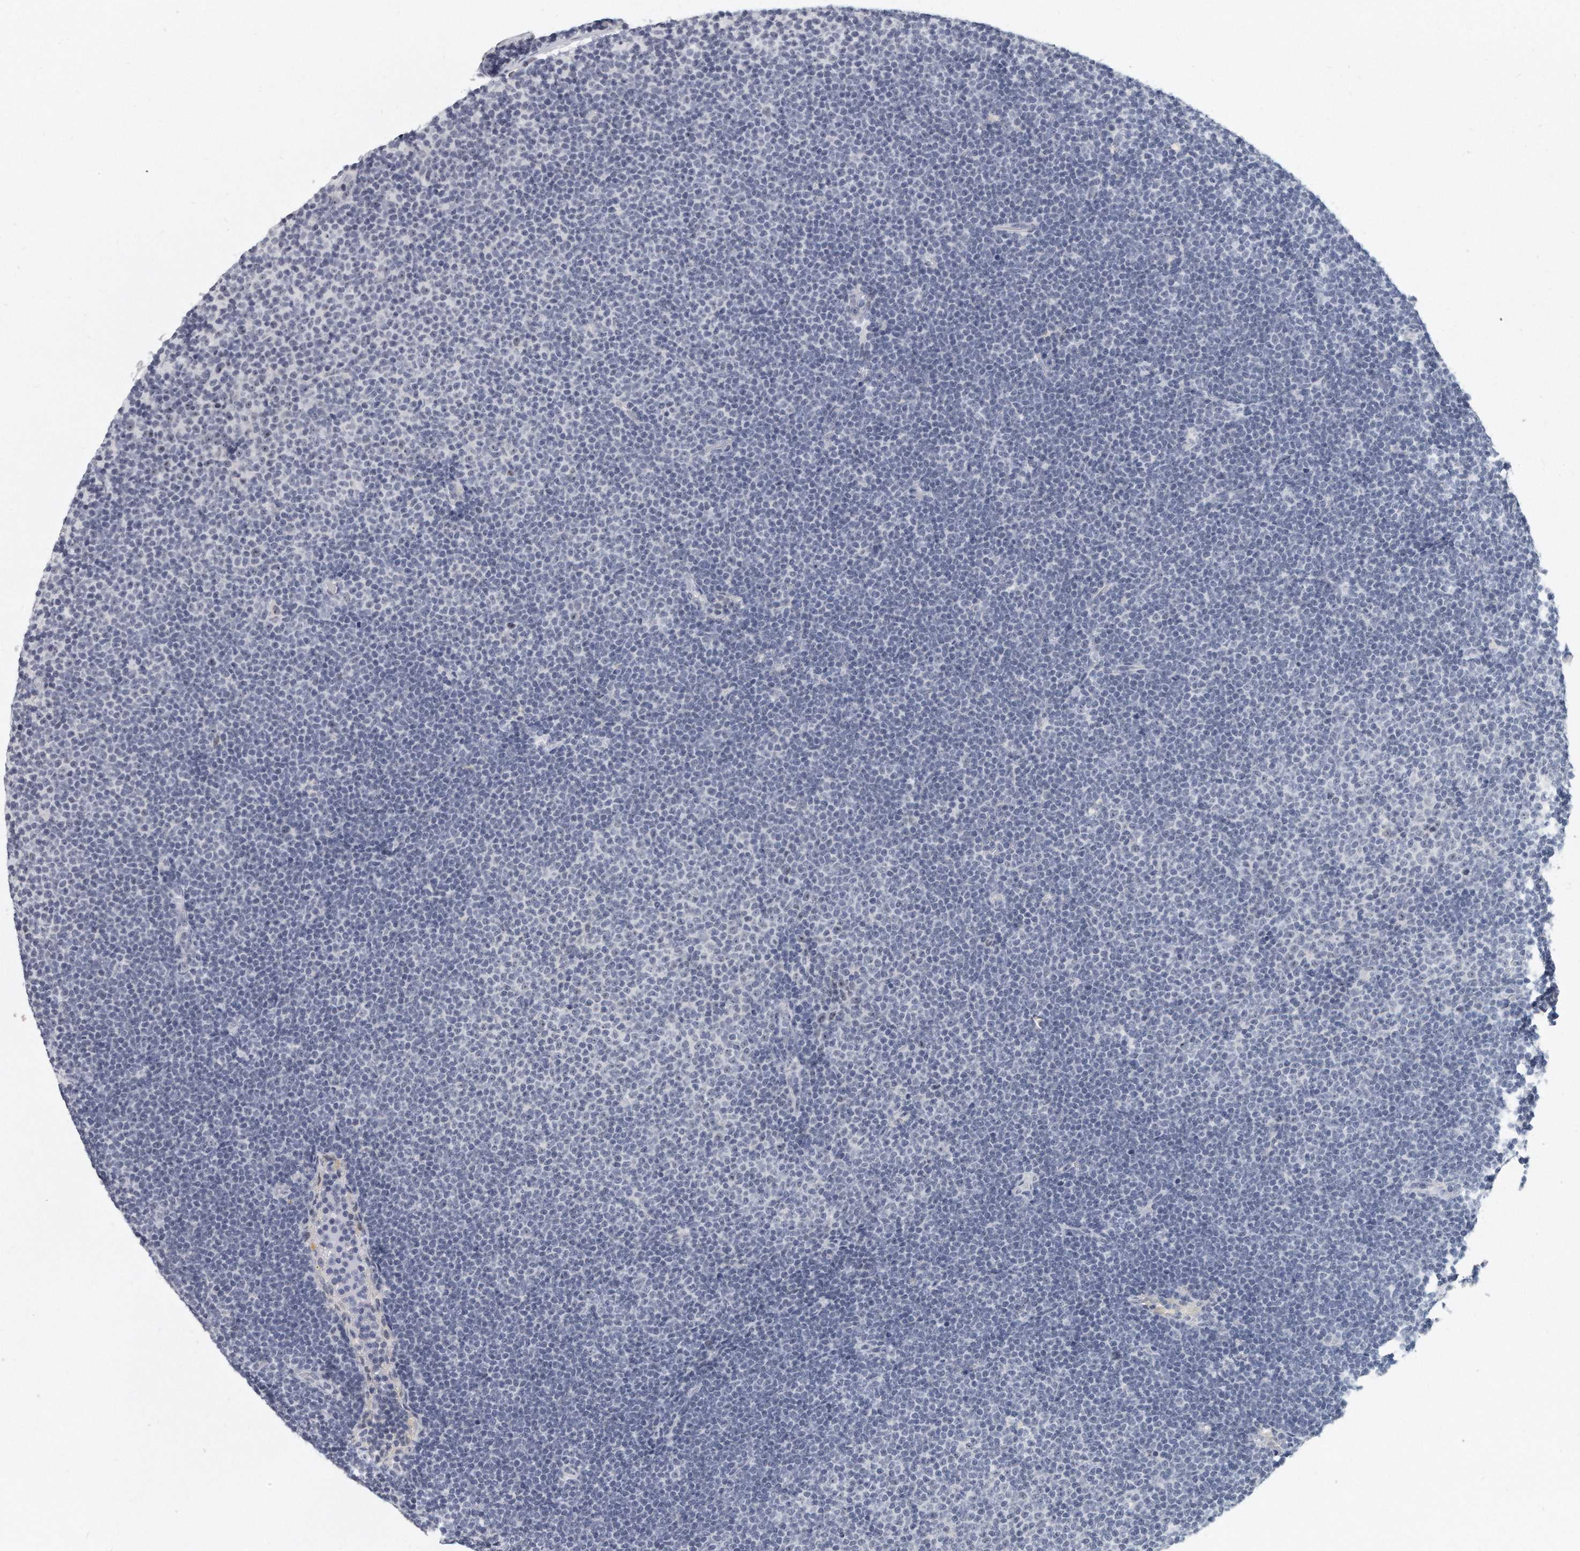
{"staining": {"intensity": "negative", "quantity": "none", "location": "none"}, "tissue": "lymphoma", "cell_type": "Tumor cells", "image_type": "cancer", "snomed": [{"axis": "morphology", "description": "Malignant lymphoma, non-Hodgkin's type, Low grade"}, {"axis": "topography", "description": "Lymph node"}], "caption": "High power microscopy histopathology image of an immunohistochemistry (IHC) histopathology image of lymphoma, revealing no significant staining in tumor cells.", "gene": "TFCP2L1", "patient": {"sex": "female", "age": 53}}